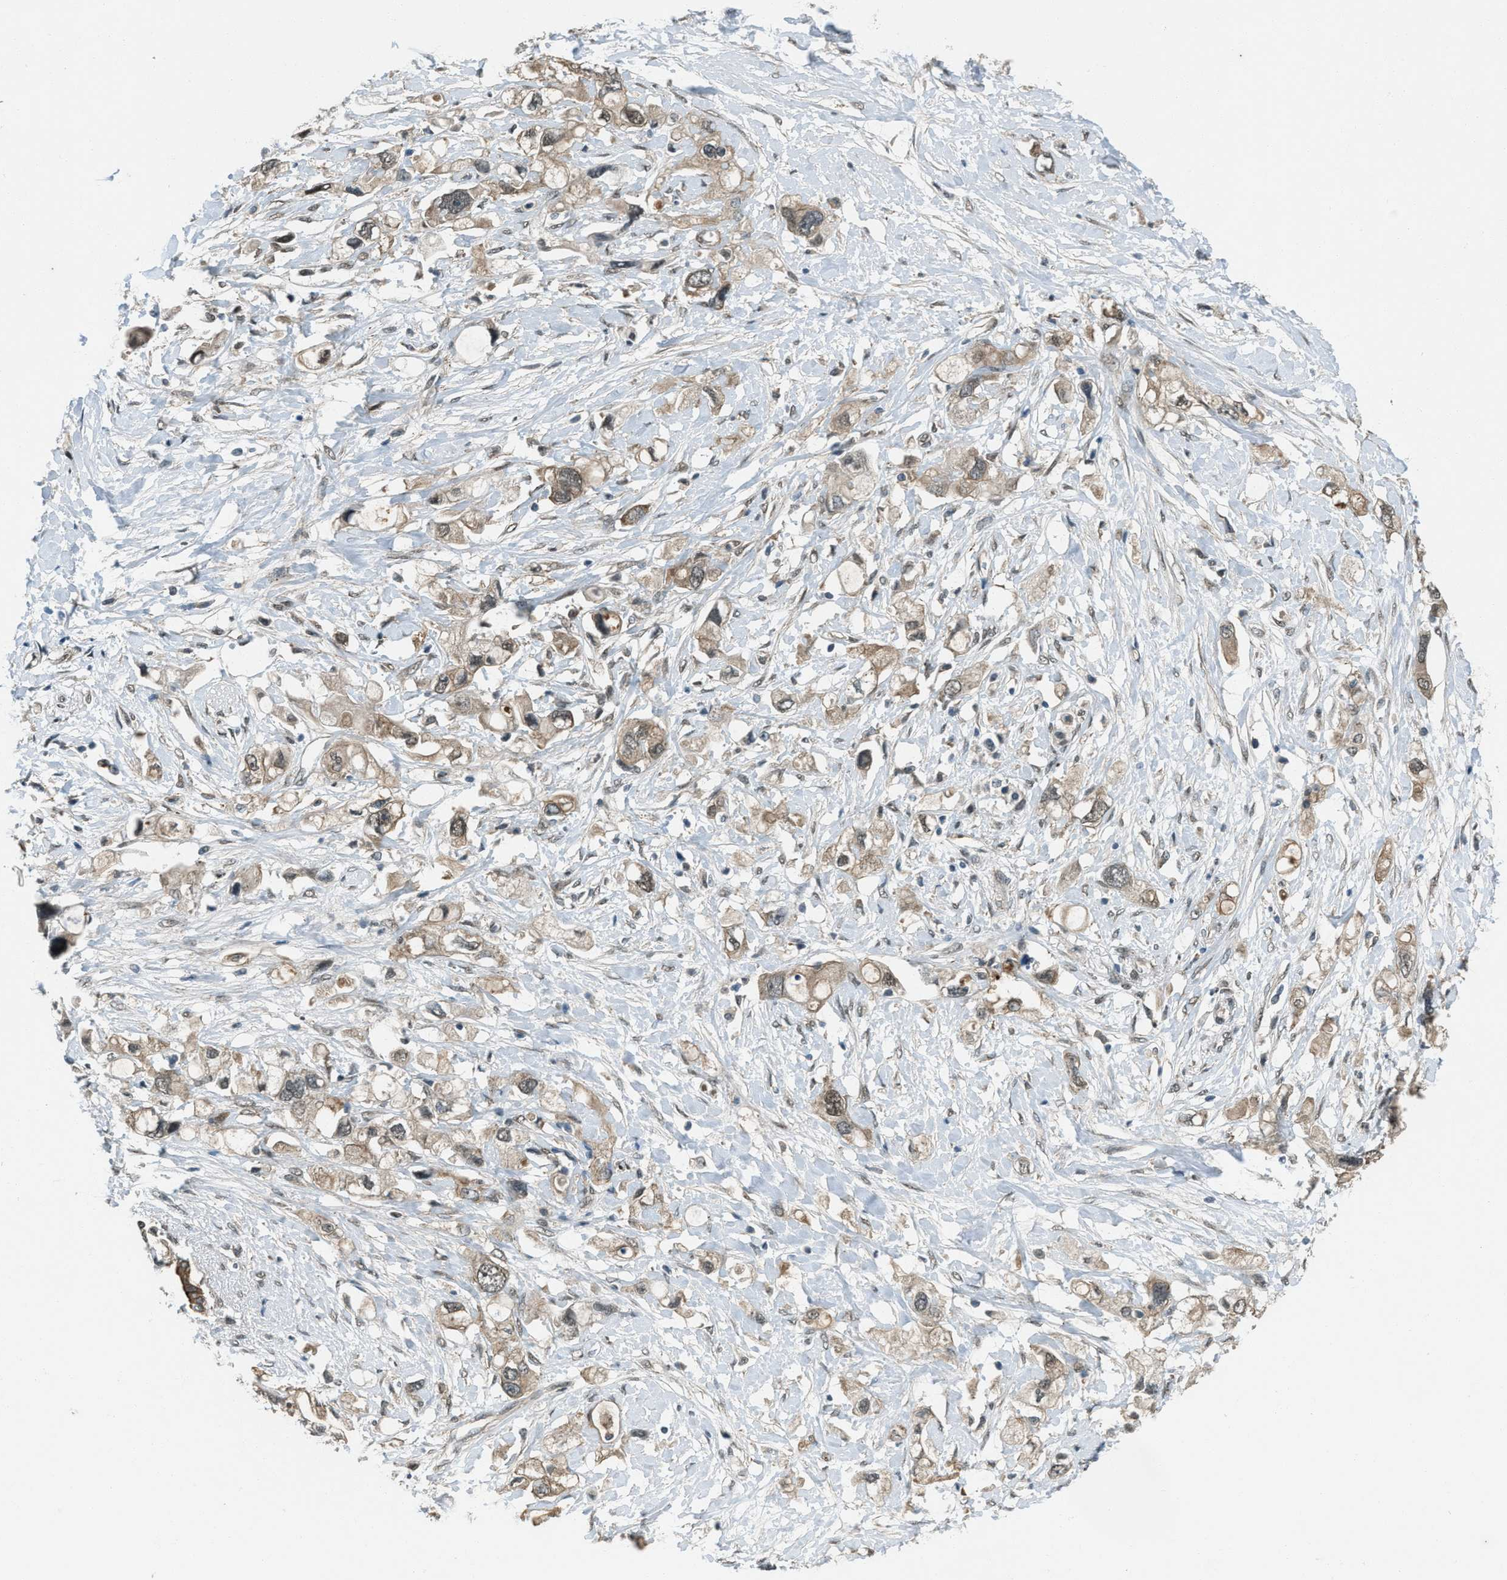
{"staining": {"intensity": "weak", "quantity": ">75%", "location": "cytoplasmic/membranous"}, "tissue": "pancreatic cancer", "cell_type": "Tumor cells", "image_type": "cancer", "snomed": [{"axis": "morphology", "description": "Adenocarcinoma, NOS"}, {"axis": "topography", "description": "Pancreas"}], "caption": "High-power microscopy captured an immunohistochemistry micrograph of adenocarcinoma (pancreatic), revealing weak cytoplasmic/membranous expression in about >75% of tumor cells.", "gene": "SVIL", "patient": {"sex": "female", "age": 56}}